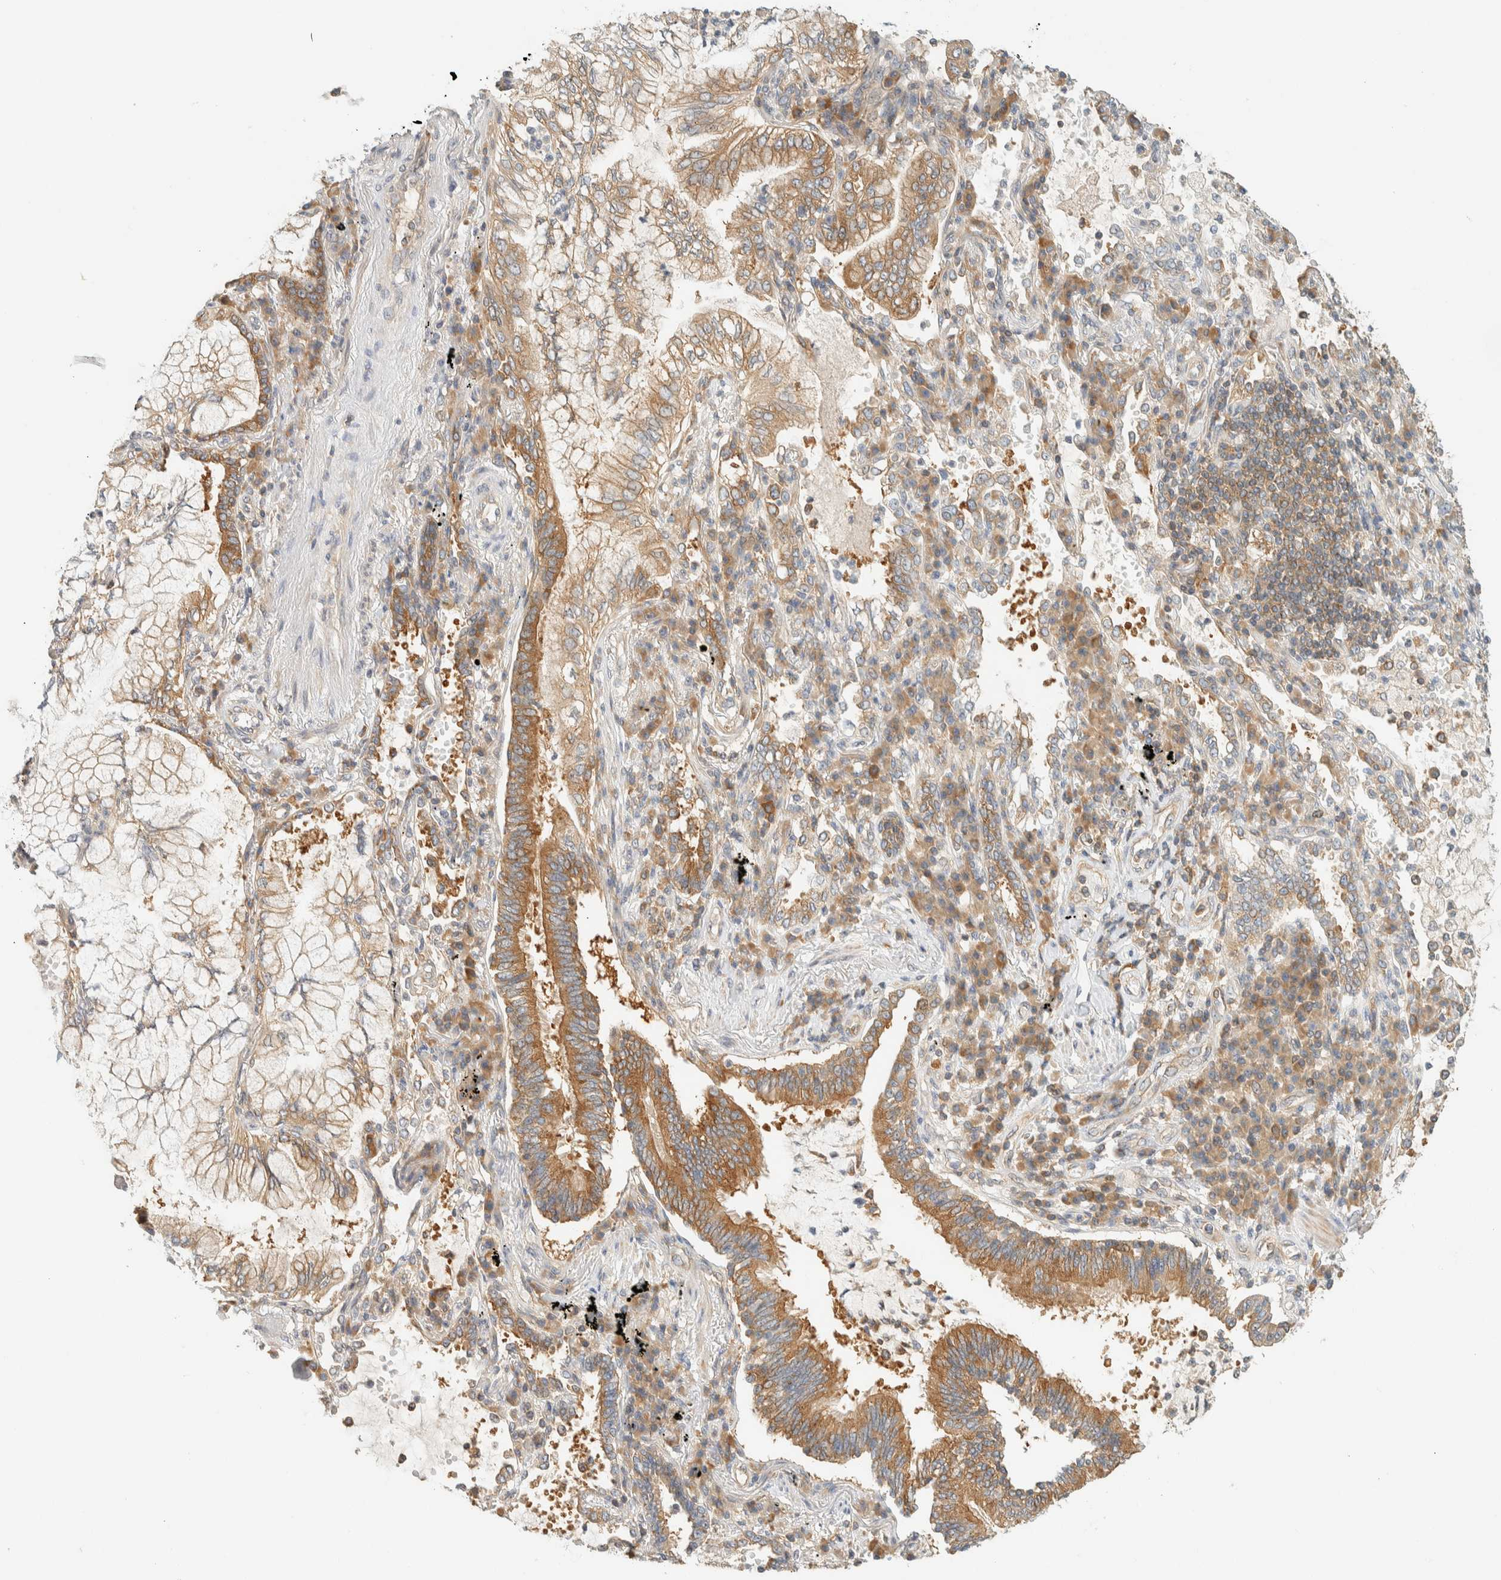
{"staining": {"intensity": "moderate", "quantity": ">75%", "location": "cytoplasmic/membranous"}, "tissue": "lung cancer", "cell_type": "Tumor cells", "image_type": "cancer", "snomed": [{"axis": "morphology", "description": "Adenocarcinoma, NOS"}, {"axis": "topography", "description": "Lung"}], "caption": "Human lung cancer stained for a protein (brown) reveals moderate cytoplasmic/membranous positive expression in about >75% of tumor cells.", "gene": "ARFGEF1", "patient": {"sex": "female", "age": 70}}